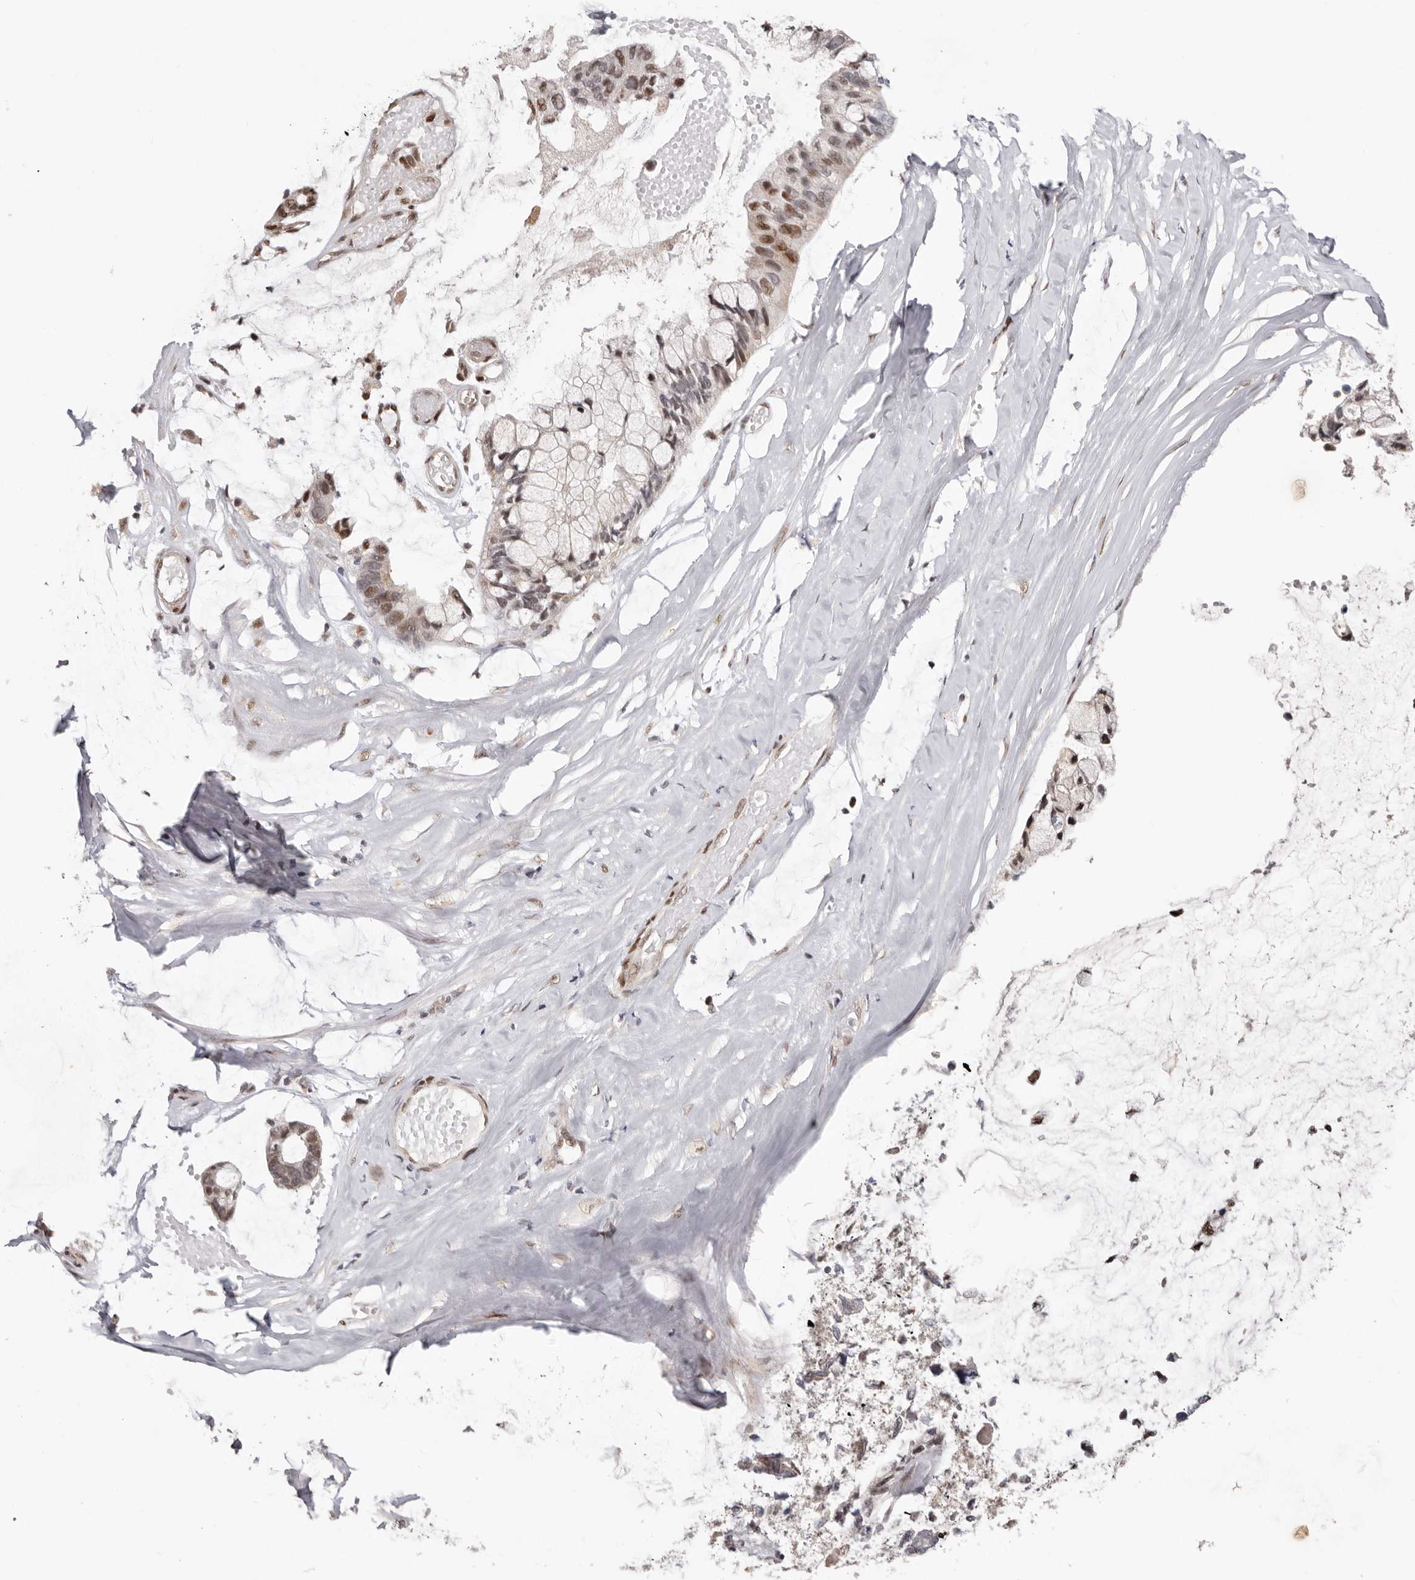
{"staining": {"intensity": "moderate", "quantity": ">75%", "location": "nuclear"}, "tissue": "ovarian cancer", "cell_type": "Tumor cells", "image_type": "cancer", "snomed": [{"axis": "morphology", "description": "Cystadenocarcinoma, mucinous, NOS"}, {"axis": "topography", "description": "Ovary"}], "caption": "IHC (DAB (3,3'-diaminobenzidine)) staining of ovarian cancer (mucinous cystadenocarcinoma) shows moderate nuclear protein positivity in approximately >75% of tumor cells.", "gene": "SMAD7", "patient": {"sex": "female", "age": 39}}